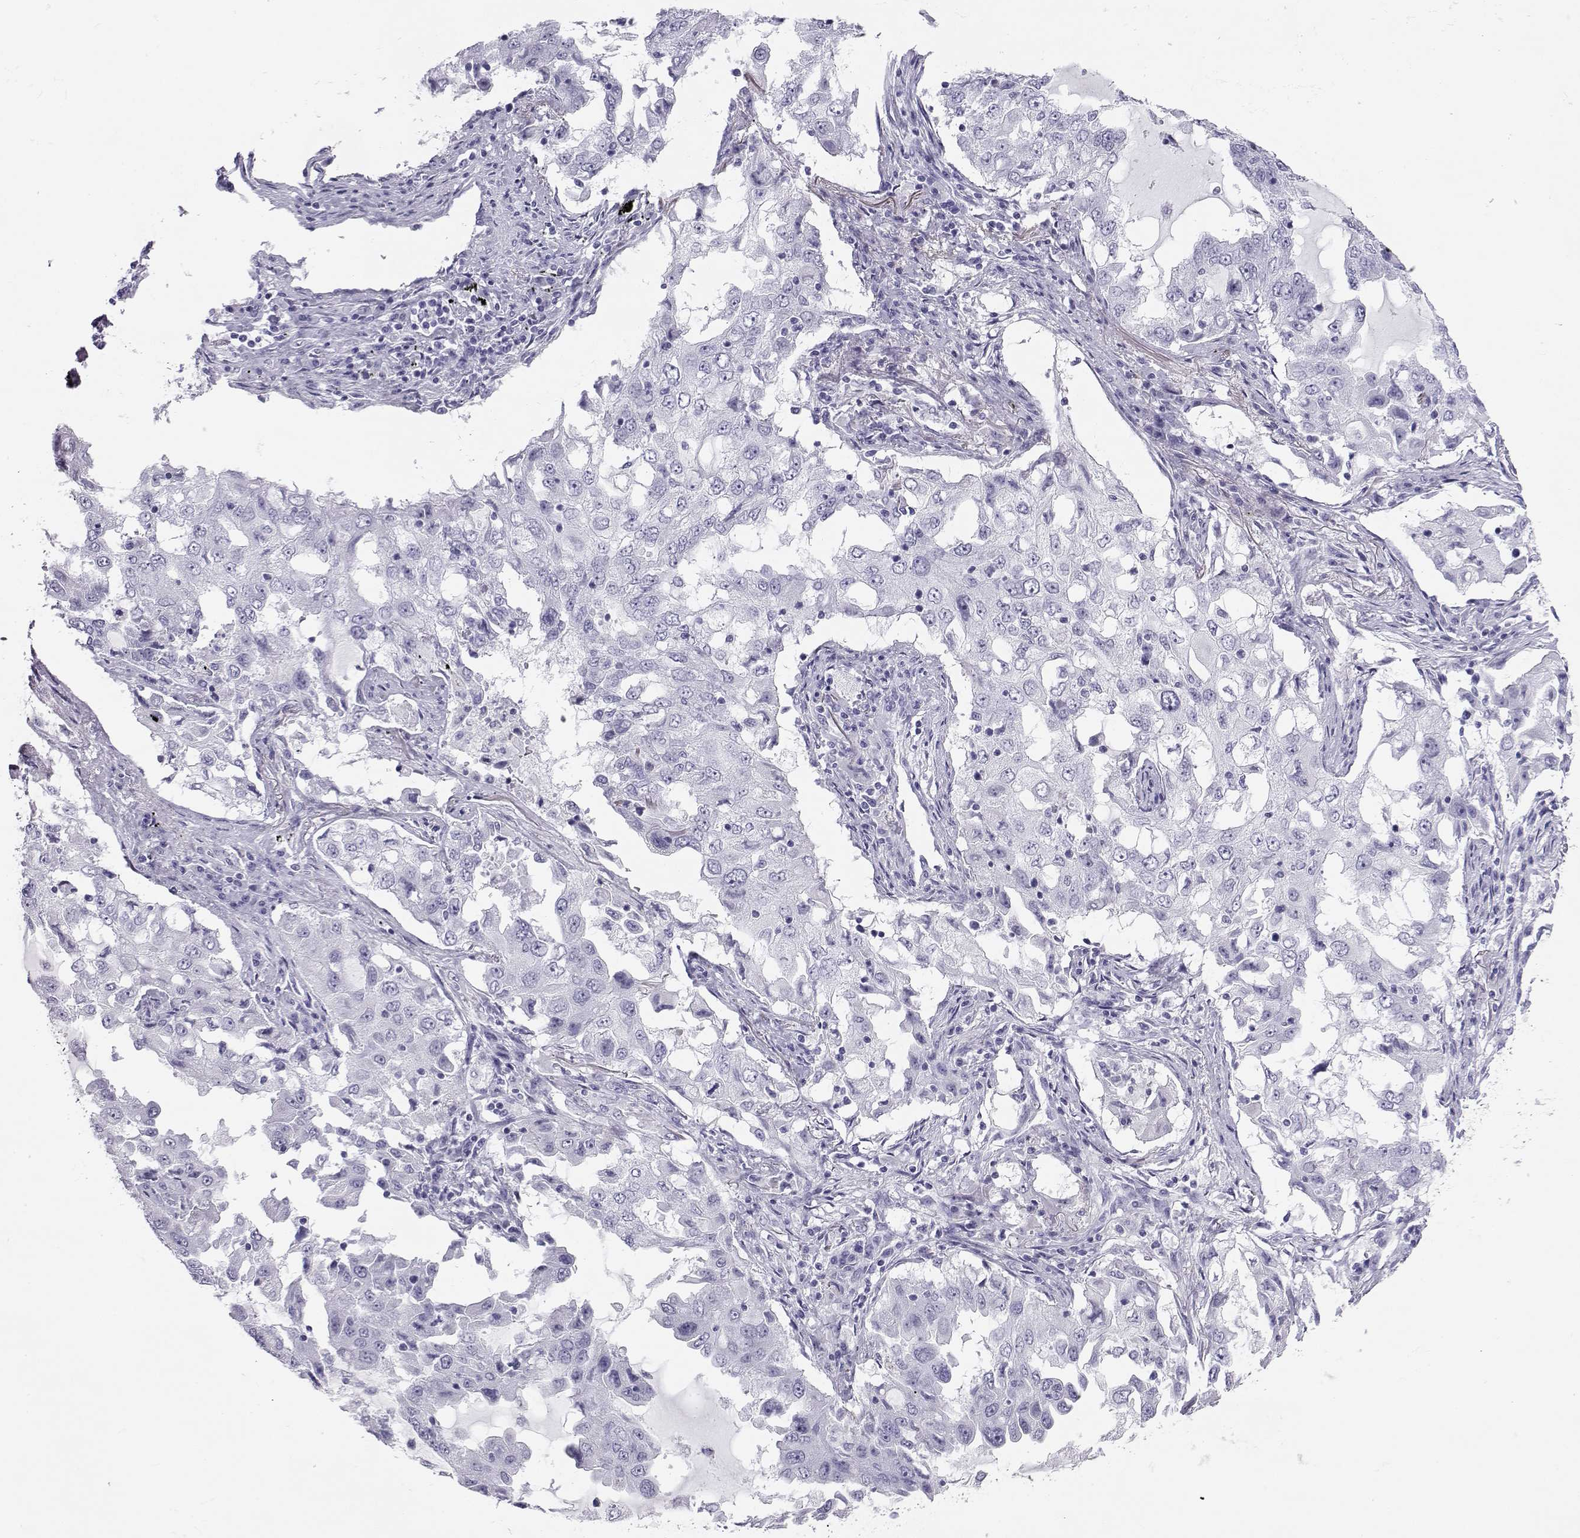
{"staining": {"intensity": "negative", "quantity": "none", "location": "none"}, "tissue": "lung cancer", "cell_type": "Tumor cells", "image_type": "cancer", "snomed": [{"axis": "morphology", "description": "Adenocarcinoma, NOS"}, {"axis": "topography", "description": "Lung"}], "caption": "The immunohistochemistry (IHC) photomicrograph has no significant positivity in tumor cells of adenocarcinoma (lung) tissue.", "gene": "SST", "patient": {"sex": "female", "age": 61}}